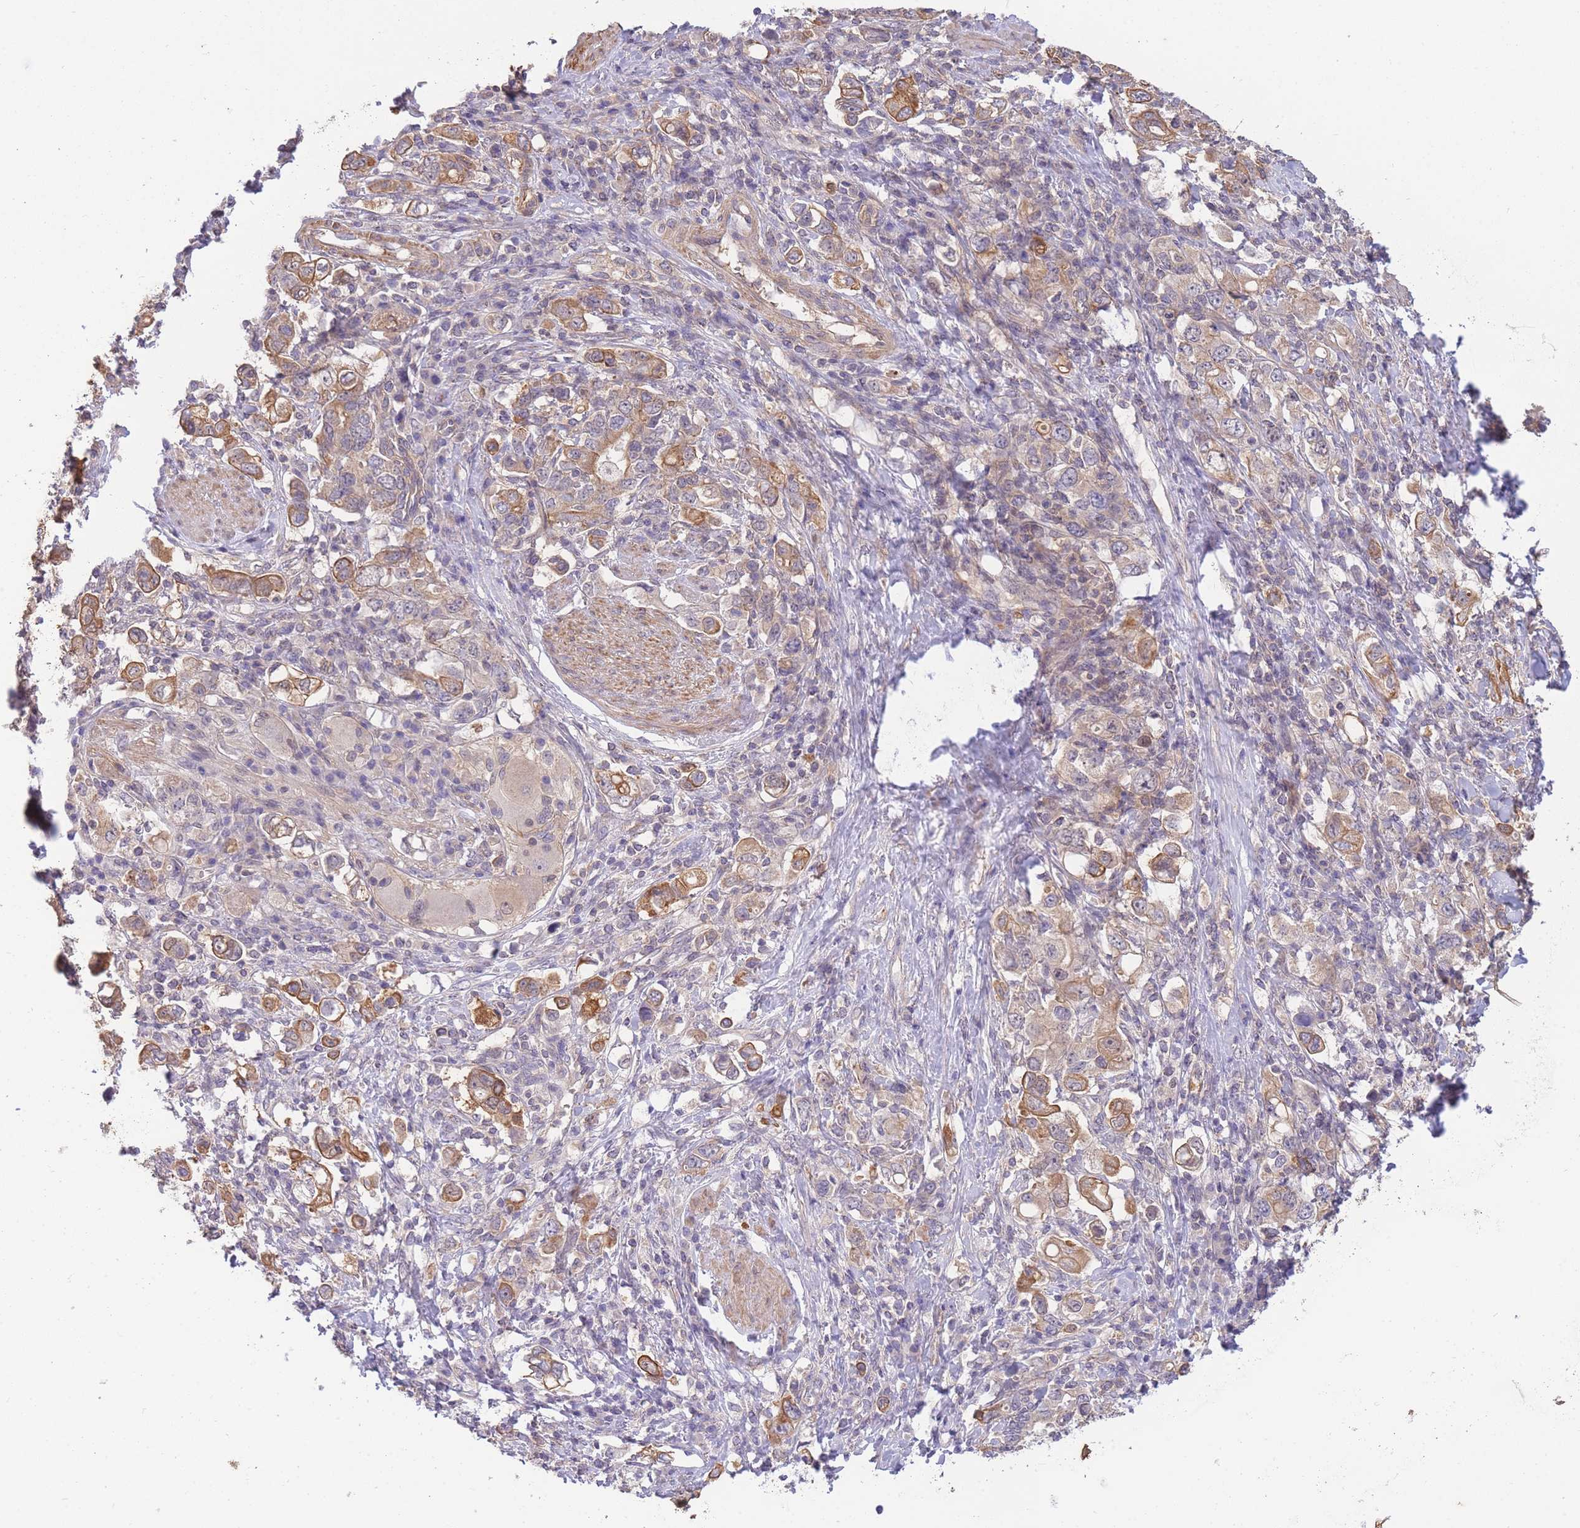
{"staining": {"intensity": "moderate", "quantity": "25%-75%", "location": "cytoplasmic/membranous"}, "tissue": "stomach cancer", "cell_type": "Tumor cells", "image_type": "cancer", "snomed": [{"axis": "morphology", "description": "Adenocarcinoma, NOS"}, {"axis": "topography", "description": "Stomach, upper"}, {"axis": "topography", "description": "Stomach"}], "caption": "Immunohistochemical staining of human stomach adenocarcinoma shows medium levels of moderate cytoplasmic/membranous protein staining in approximately 25%-75% of tumor cells.", "gene": "SMC6", "patient": {"sex": "male", "age": 62}}